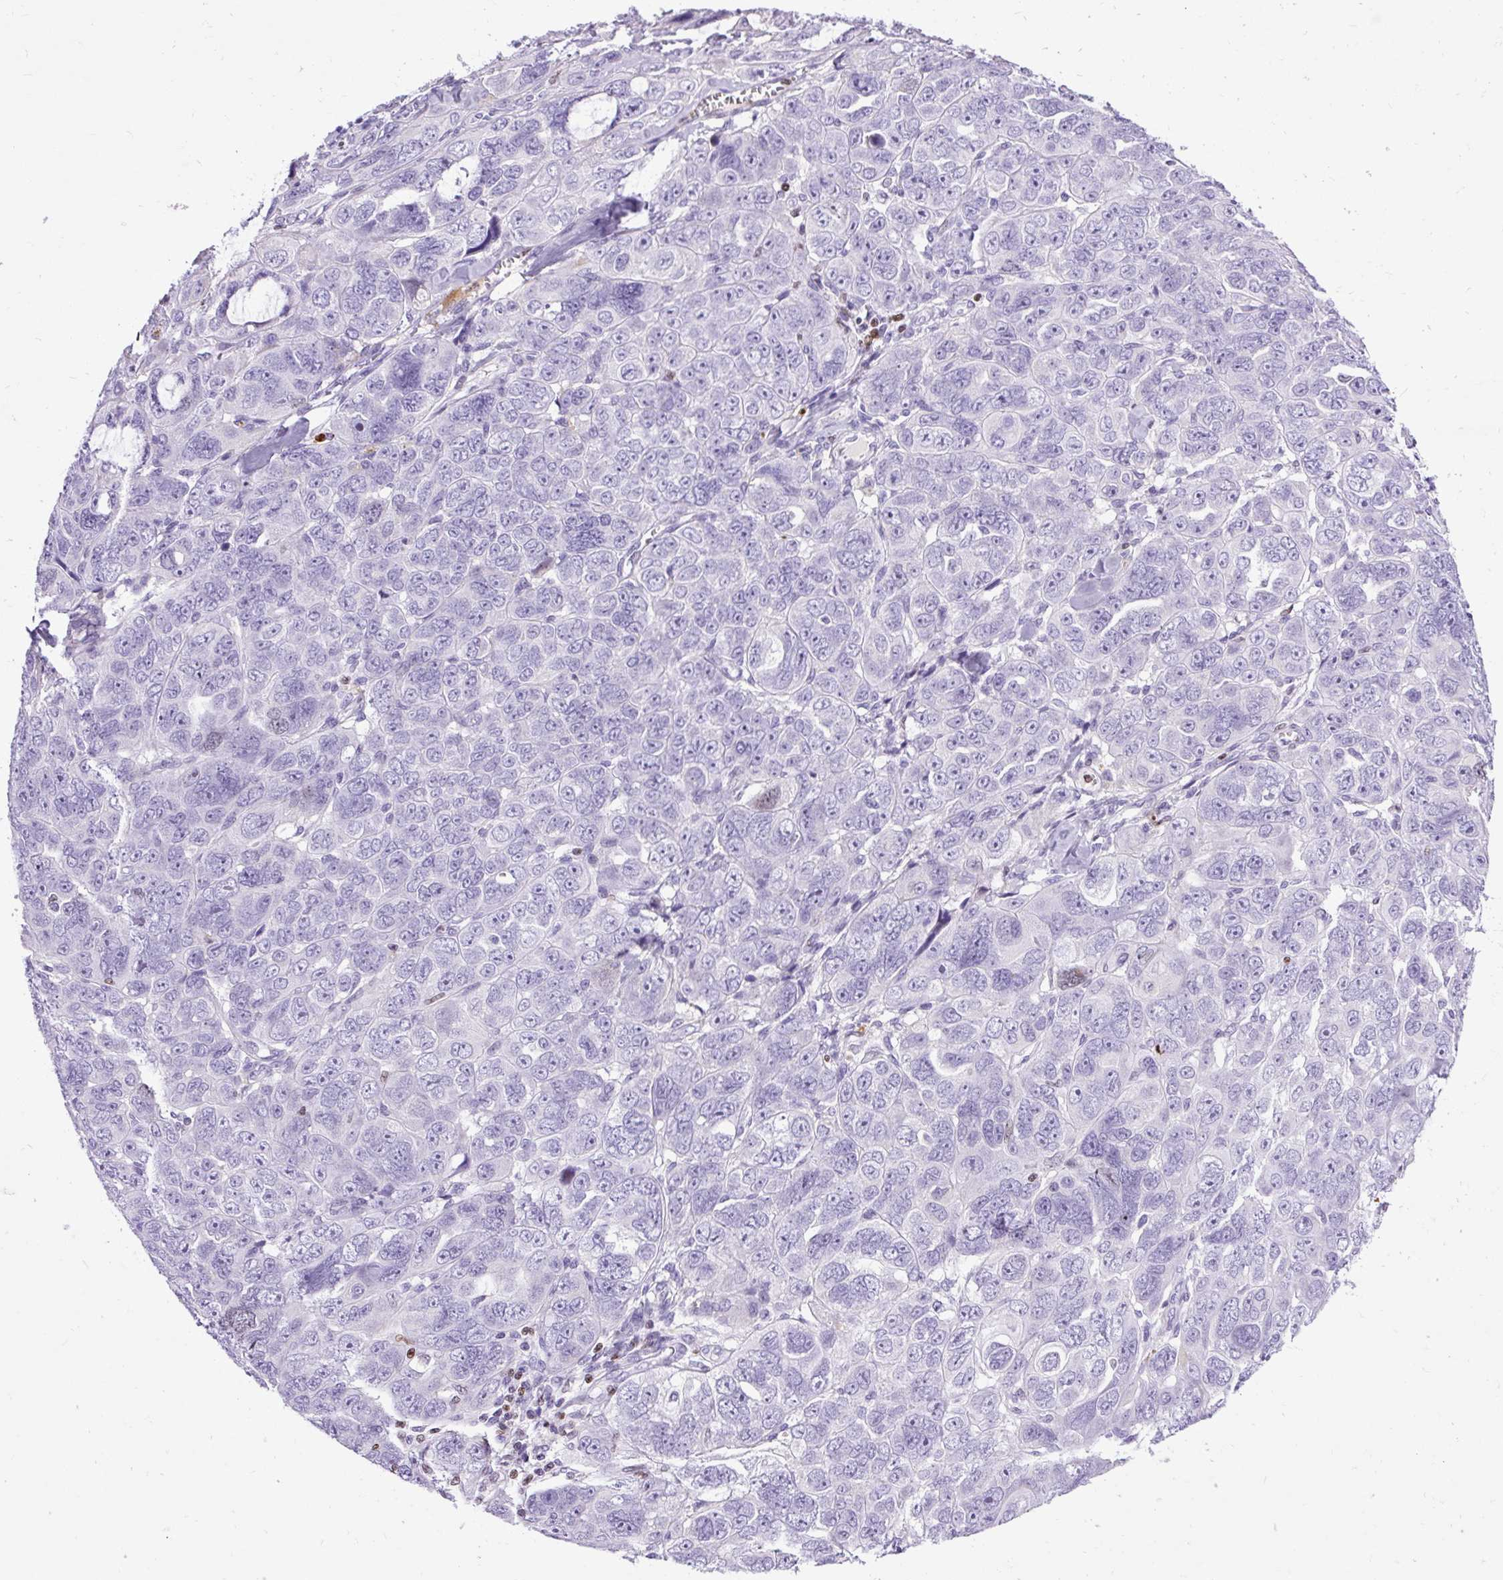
{"staining": {"intensity": "negative", "quantity": "none", "location": "none"}, "tissue": "ovarian cancer", "cell_type": "Tumor cells", "image_type": "cancer", "snomed": [{"axis": "morphology", "description": "Cystadenocarcinoma, serous, NOS"}, {"axis": "topography", "description": "Ovary"}], "caption": "Human ovarian cancer stained for a protein using immunohistochemistry exhibits no positivity in tumor cells.", "gene": "SPC24", "patient": {"sex": "female", "age": 63}}